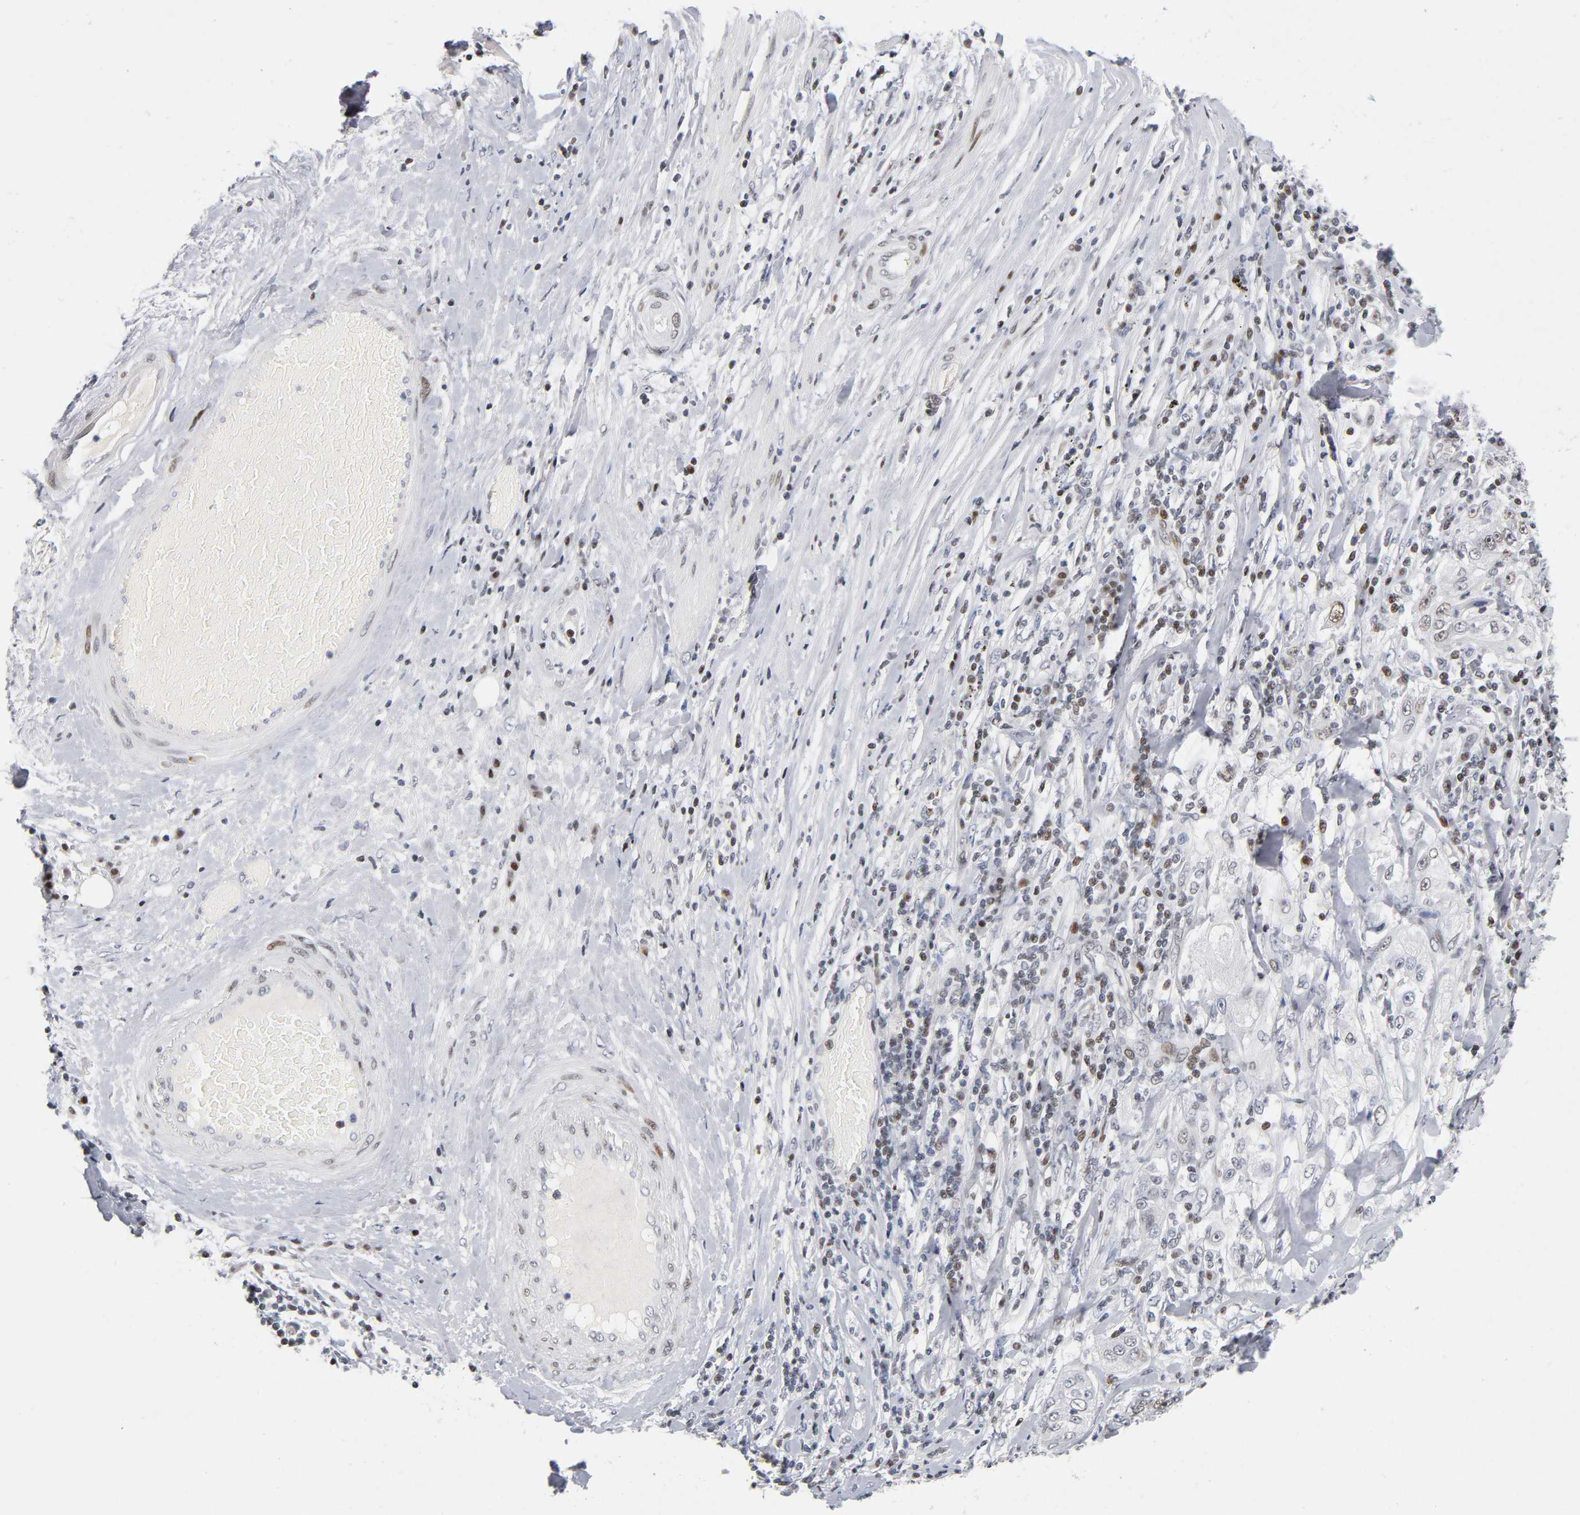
{"staining": {"intensity": "weak", "quantity": ">75%", "location": "nuclear"}, "tissue": "lung cancer", "cell_type": "Tumor cells", "image_type": "cancer", "snomed": [{"axis": "morphology", "description": "Inflammation, NOS"}, {"axis": "morphology", "description": "Squamous cell carcinoma, NOS"}, {"axis": "topography", "description": "Lymph node"}, {"axis": "topography", "description": "Soft tissue"}, {"axis": "topography", "description": "Lung"}], "caption": "Weak nuclear protein positivity is appreciated in approximately >75% of tumor cells in lung cancer (squamous cell carcinoma).", "gene": "SP3", "patient": {"sex": "male", "age": 66}}